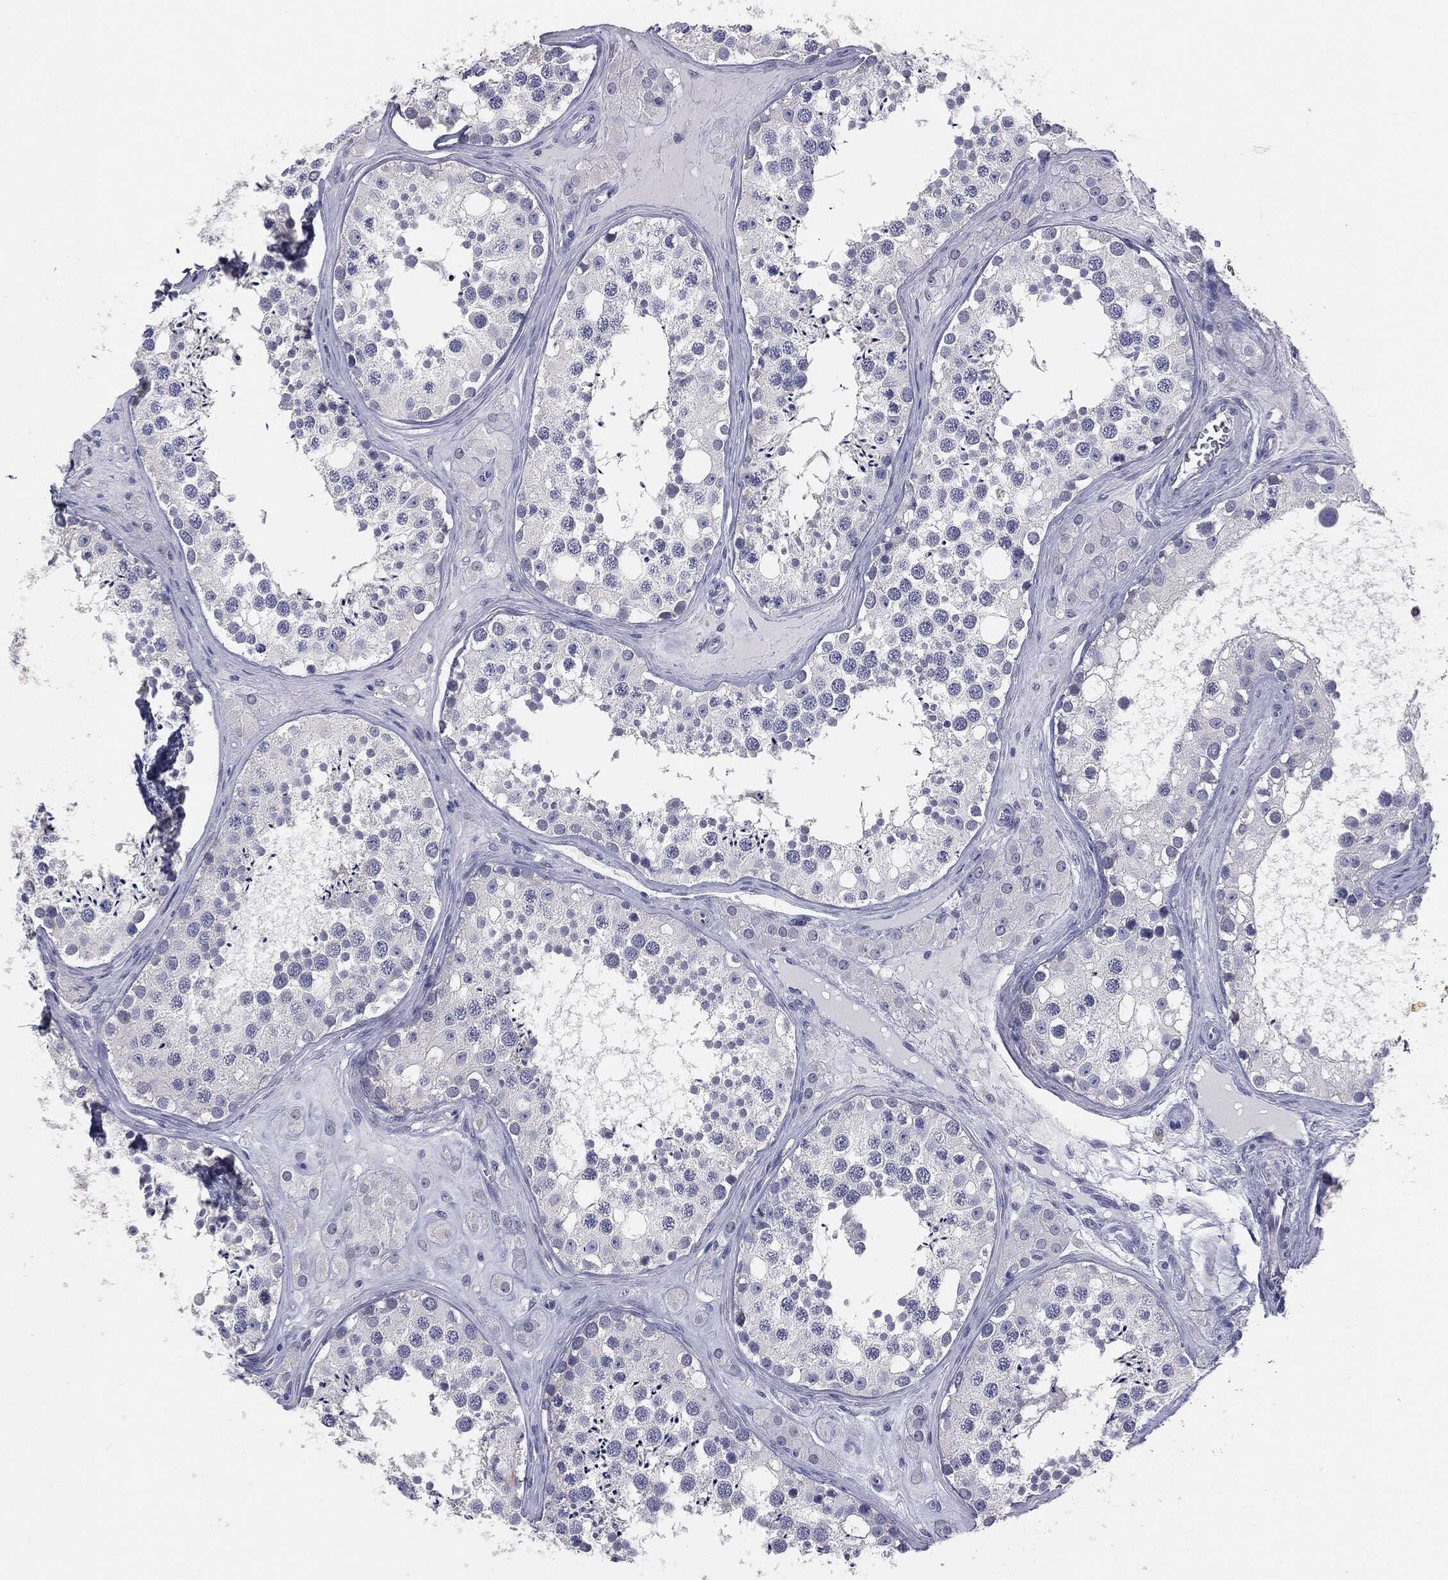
{"staining": {"intensity": "negative", "quantity": "none", "location": "none"}, "tissue": "testis", "cell_type": "Cells in seminiferous ducts", "image_type": "normal", "snomed": [{"axis": "morphology", "description": "Normal tissue, NOS"}, {"axis": "topography", "description": "Testis"}], "caption": "Benign testis was stained to show a protein in brown. There is no significant positivity in cells in seminiferous ducts. (DAB immunohistochemistry visualized using brightfield microscopy, high magnification).", "gene": "DMKN", "patient": {"sex": "male", "age": 31}}